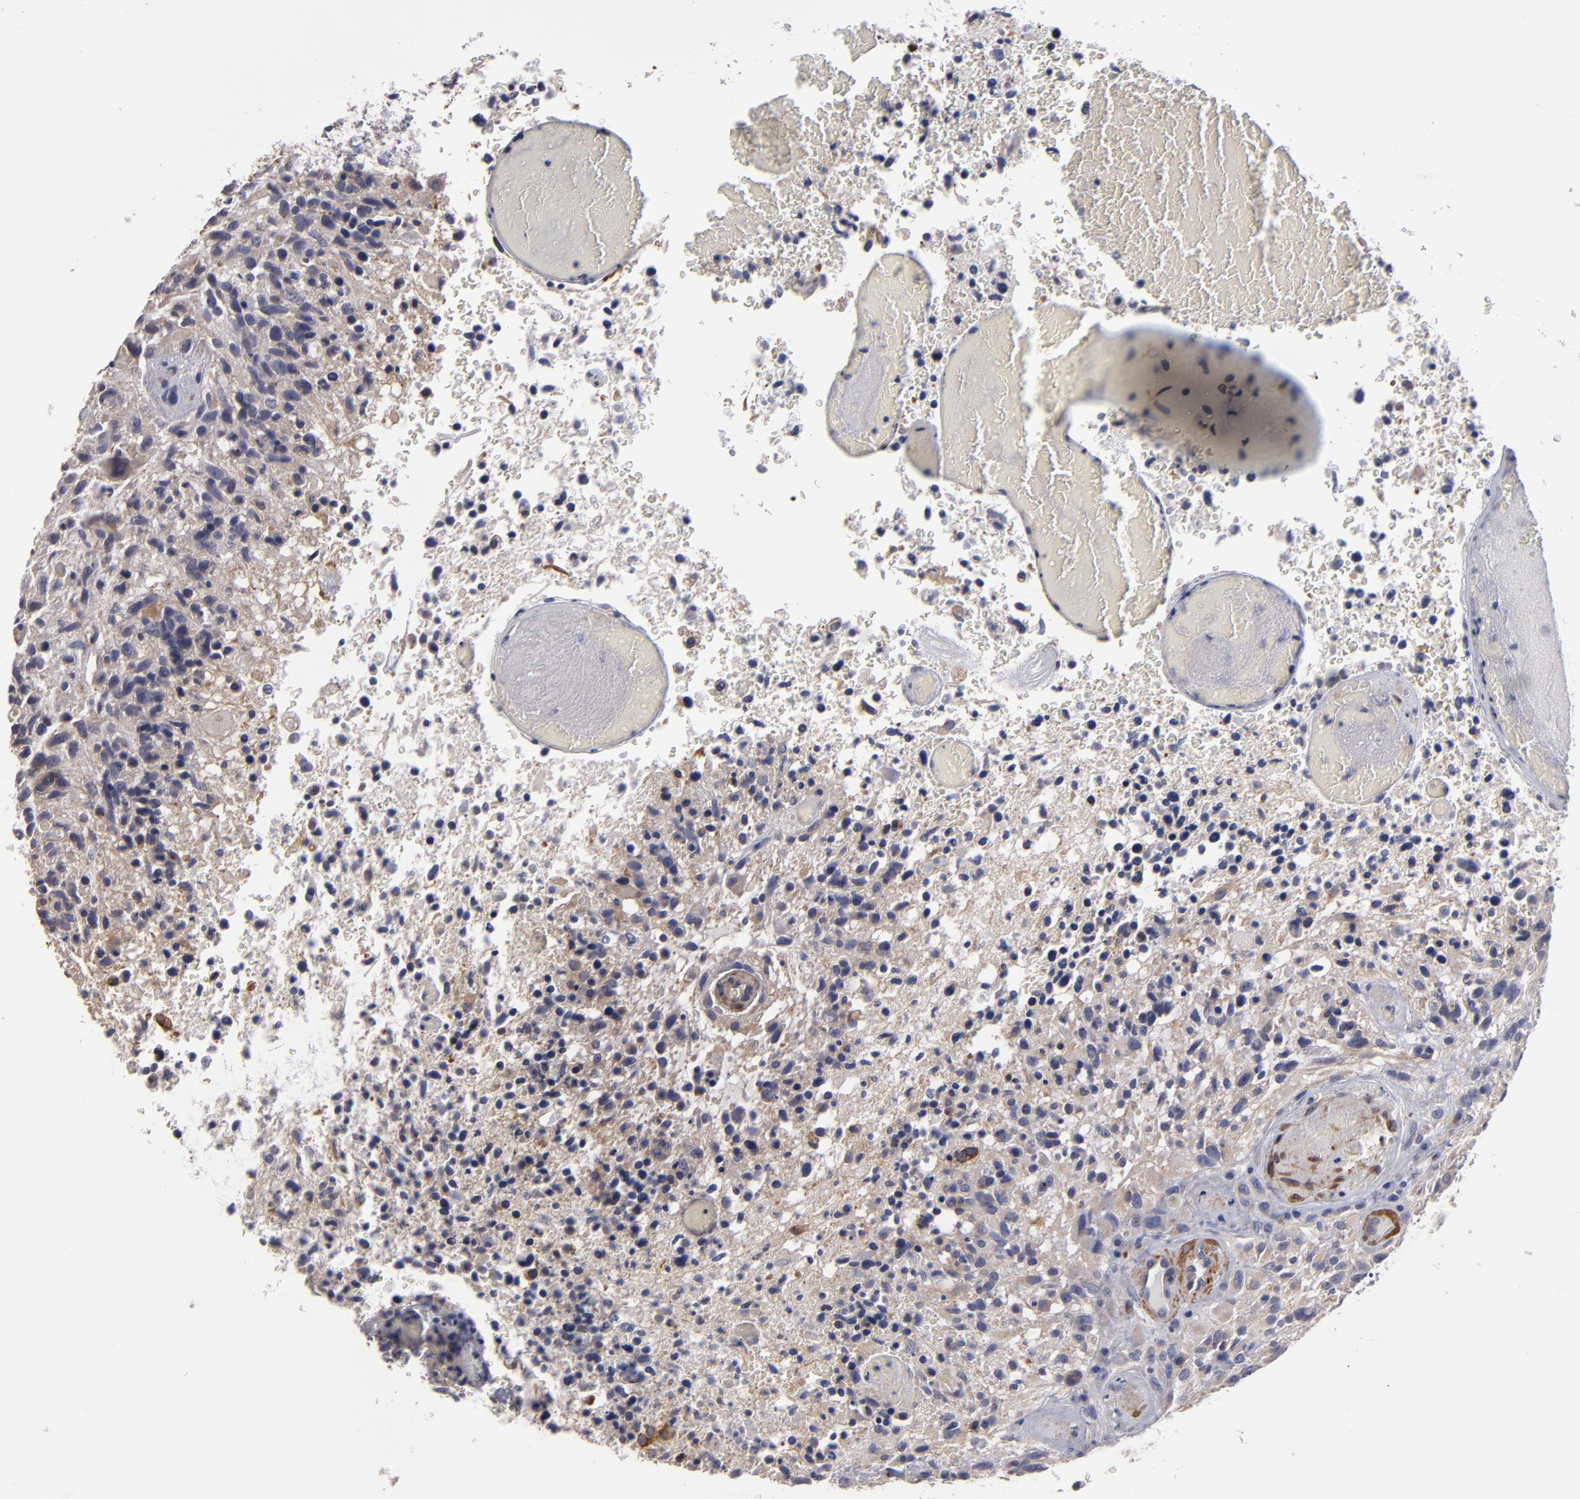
{"staining": {"intensity": "weak", "quantity": "<25%", "location": "cytoplasmic/membranous"}, "tissue": "glioma", "cell_type": "Tumor cells", "image_type": "cancer", "snomed": [{"axis": "morphology", "description": "Glioma, malignant, High grade"}, {"axis": "topography", "description": "Brain"}], "caption": "The image reveals no staining of tumor cells in malignant glioma (high-grade).", "gene": "SLMAP", "patient": {"sex": "male", "age": 72}}